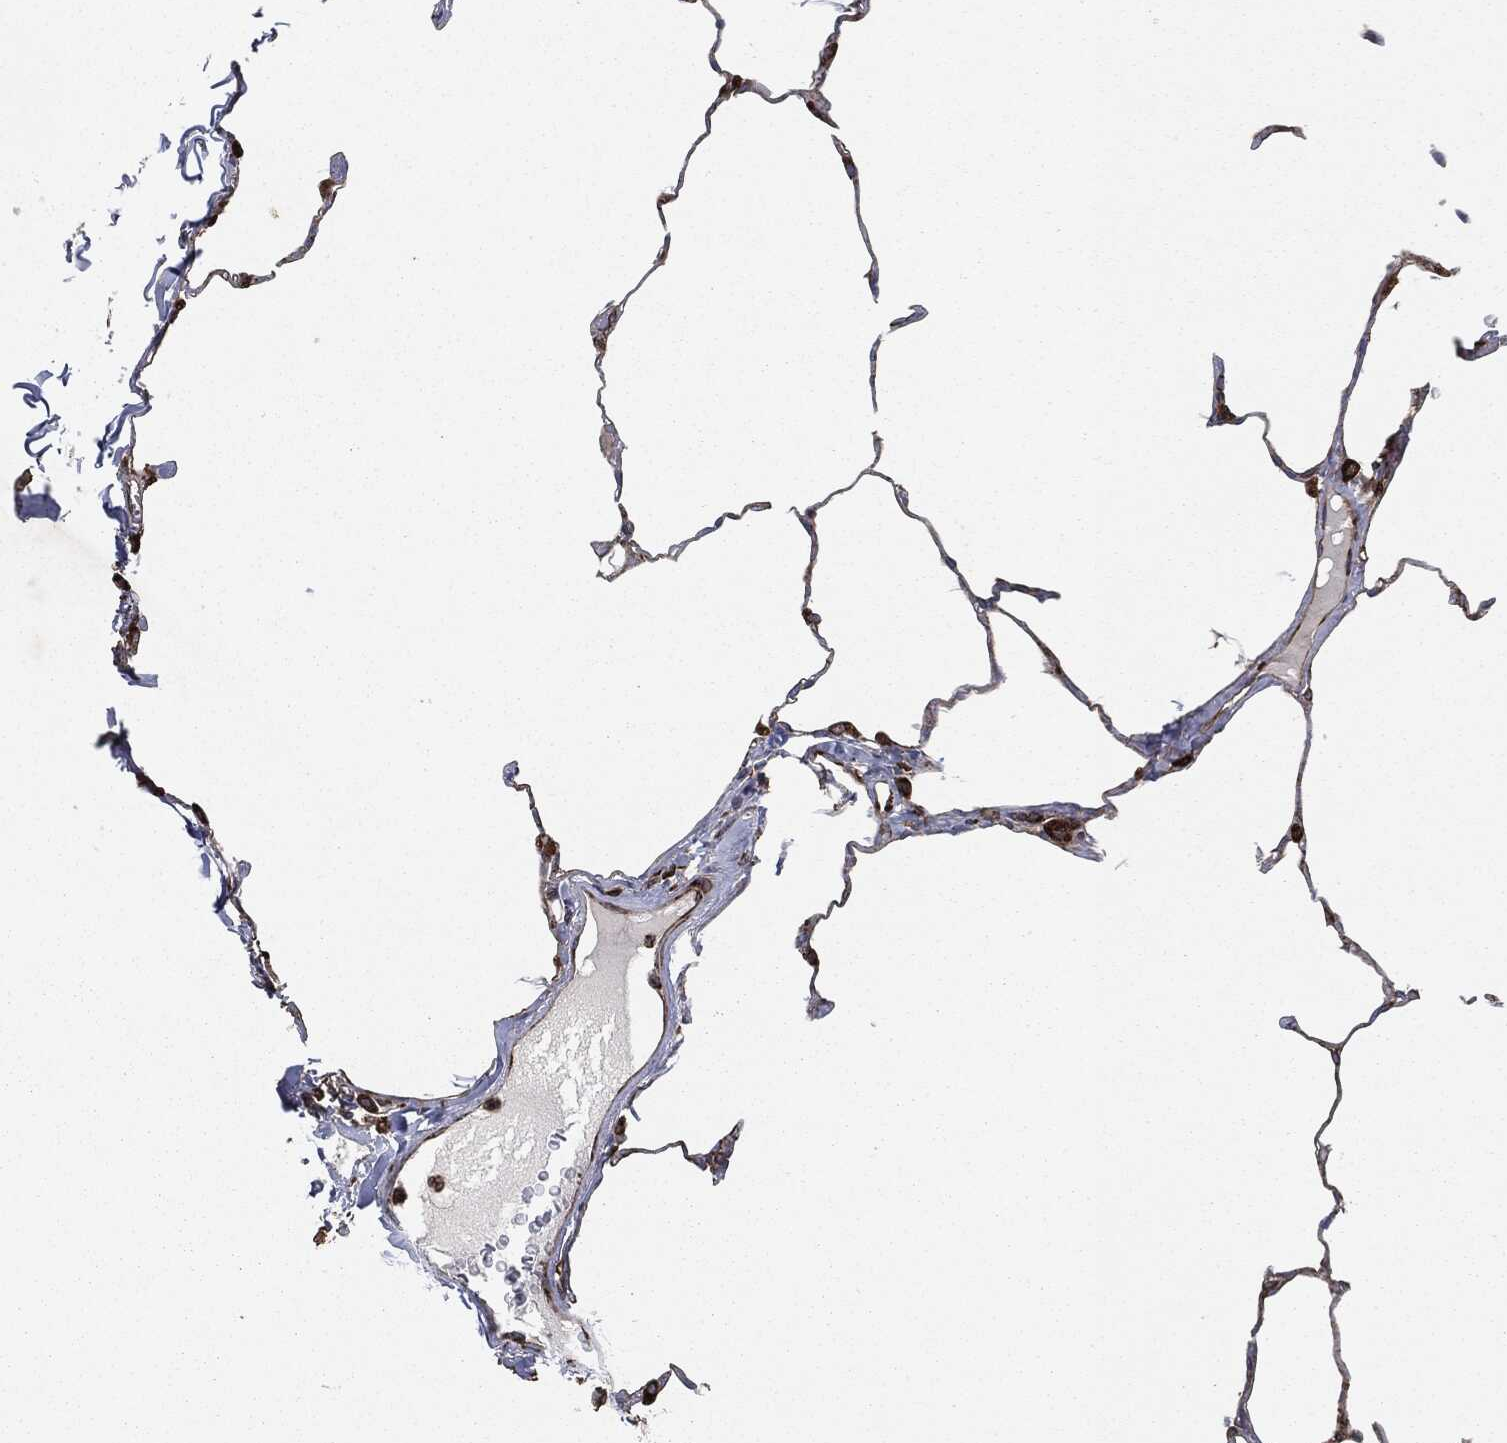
{"staining": {"intensity": "strong", "quantity": "25%-75%", "location": "cytoplasmic/membranous"}, "tissue": "lung", "cell_type": "Alveolar cells", "image_type": "normal", "snomed": [{"axis": "morphology", "description": "Normal tissue, NOS"}, {"axis": "morphology", "description": "Adenocarcinoma, metastatic, NOS"}, {"axis": "topography", "description": "Lung"}], "caption": "Protein staining of unremarkable lung reveals strong cytoplasmic/membranous expression in about 25%-75% of alveolar cells. Immunohistochemistry (ihc) stains the protein in brown and the nuclei are stained blue.", "gene": "CALR", "patient": {"sex": "male", "age": 45}}